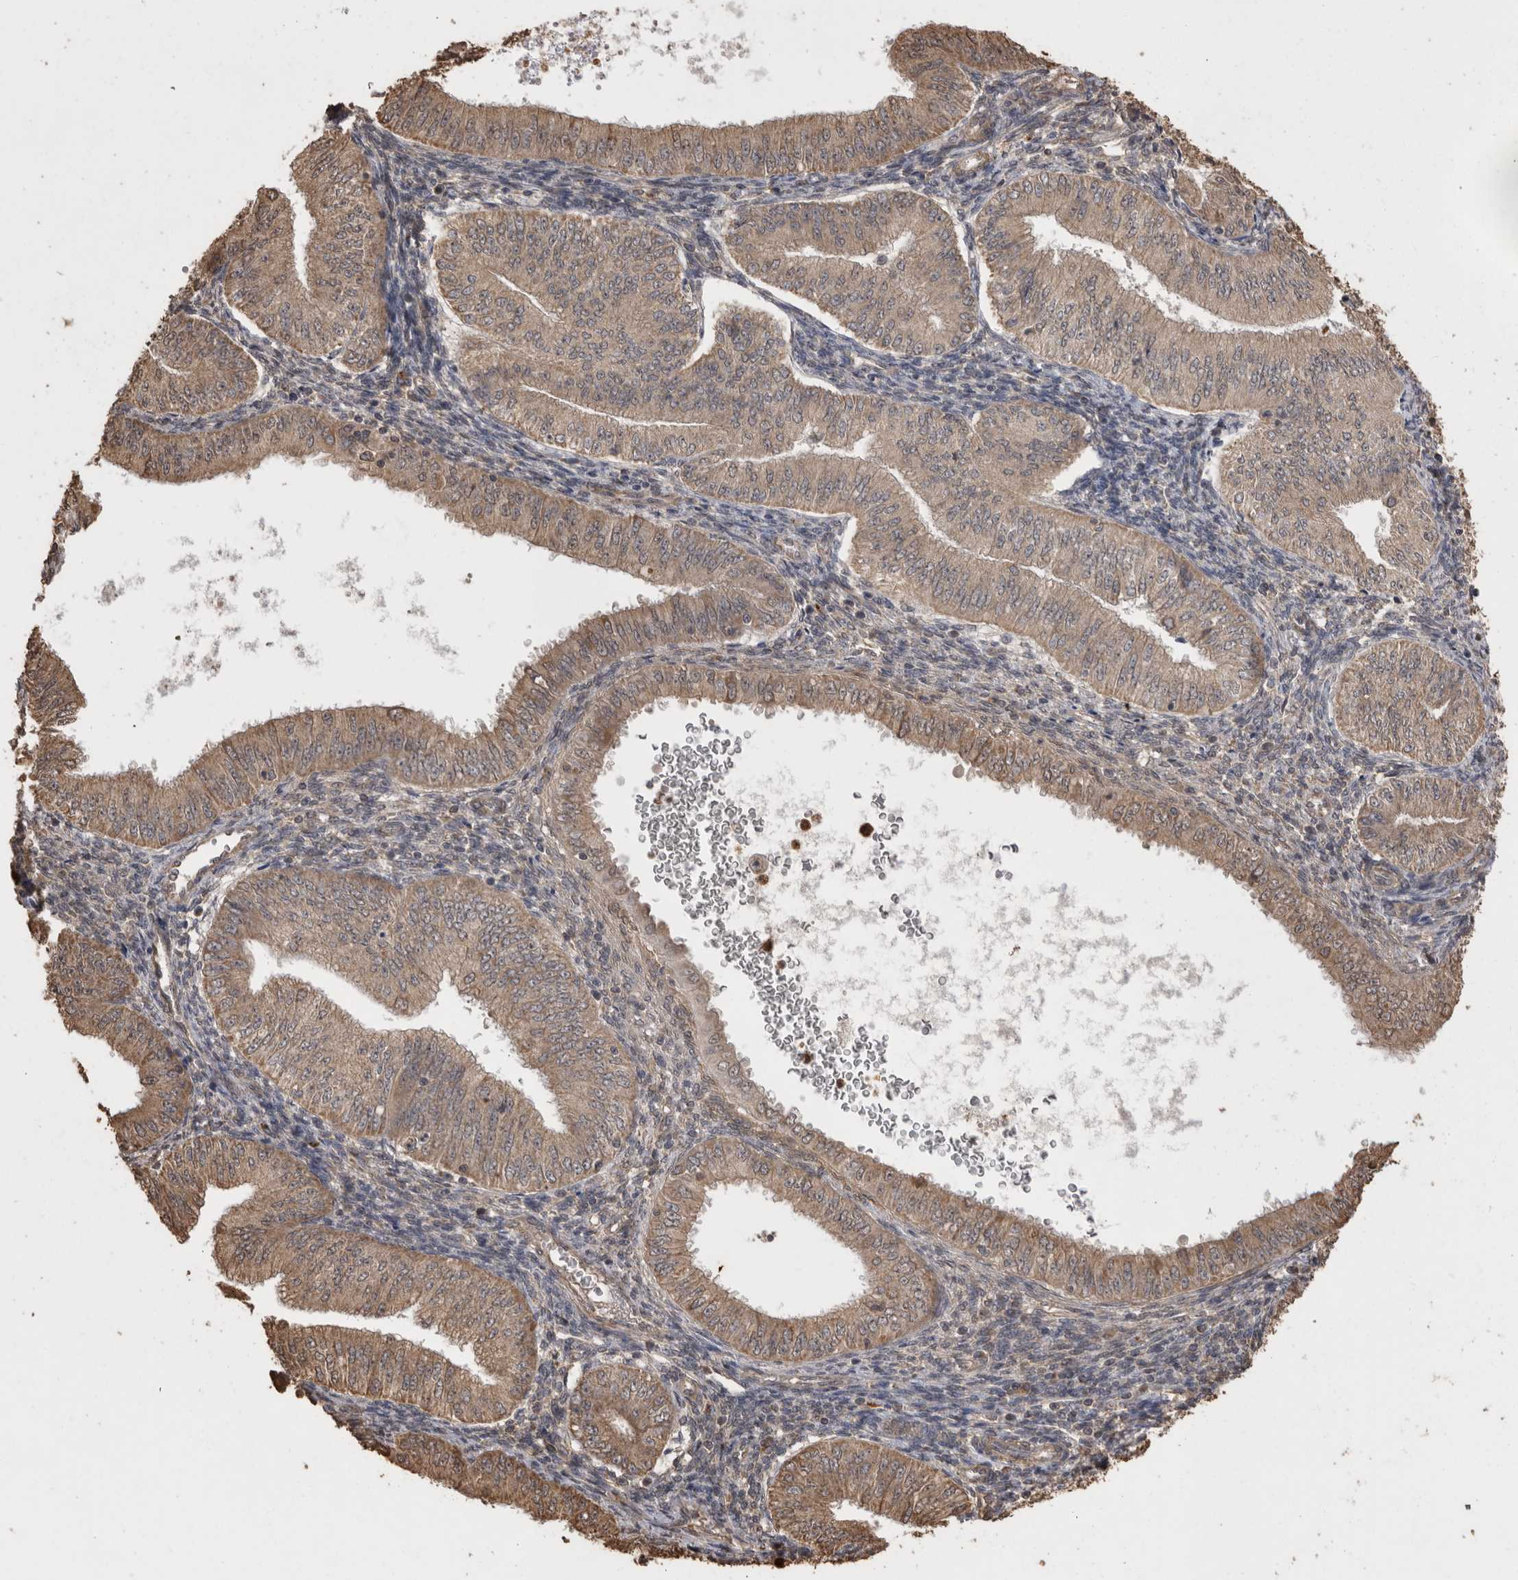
{"staining": {"intensity": "moderate", "quantity": ">75%", "location": "cytoplasmic/membranous"}, "tissue": "endometrial cancer", "cell_type": "Tumor cells", "image_type": "cancer", "snomed": [{"axis": "morphology", "description": "Normal tissue, NOS"}, {"axis": "morphology", "description": "Adenocarcinoma, NOS"}, {"axis": "topography", "description": "Endometrium"}], "caption": "High-power microscopy captured an immunohistochemistry (IHC) histopathology image of adenocarcinoma (endometrial), revealing moderate cytoplasmic/membranous staining in approximately >75% of tumor cells.", "gene": "SOCS5", "patient": {"sex": "female", "age": 53}}